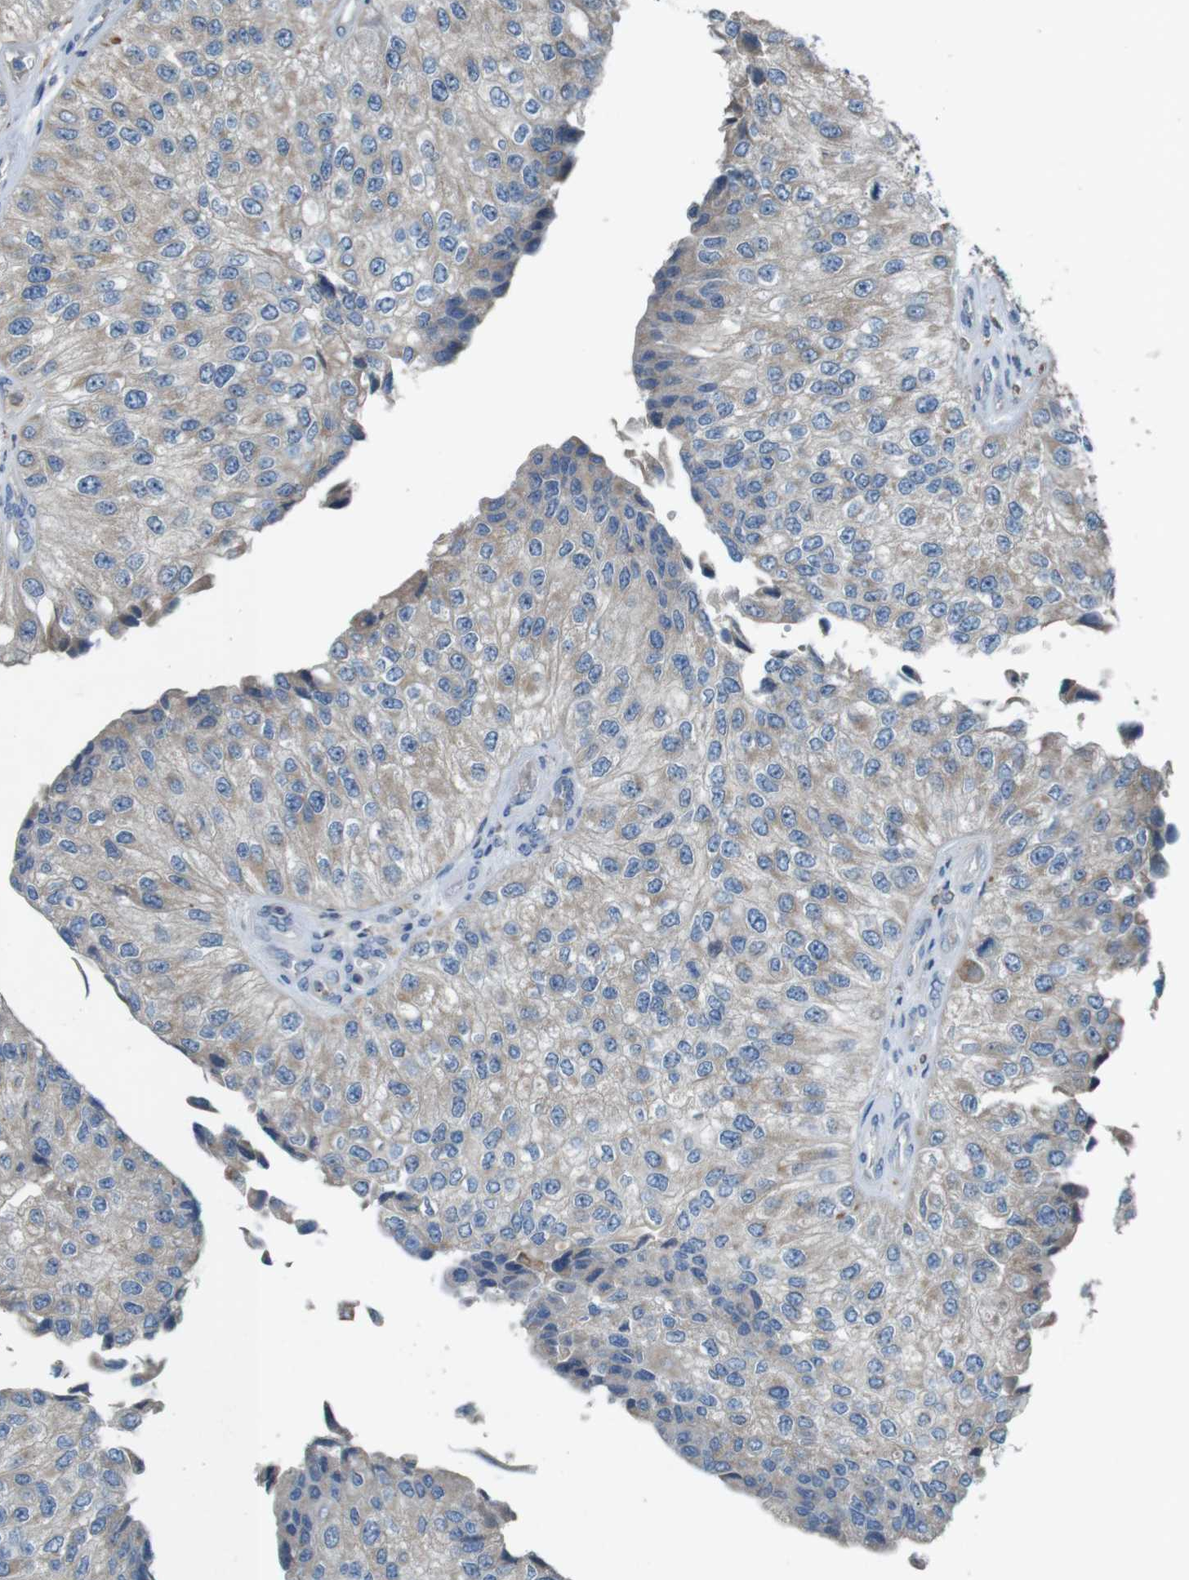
{"staining": {"intensity": "weak", "quantity": ">75%", "location": "cytoplasmic/membranous"}, "tissue": "urothelial cancer", "cell_type": "Tumor cells", "image_type": "cancer", "snomed": [{"axis": "morphology", "description": "Urothelial carcinoma, High grade"}, {"axis": "topography", "description": "Kidney"}, {"axis": "topography", "description": "Urinary bladder"}], "caption": "Weak cytoplasmic/membranous staining is seen in about >75% of tumor cells in urothelial cancer. The staining was performed using DAB to visualize the protein expression in brown, while the nuclei were stained in blue with hematoxylin (Magnification: 20x).", "gene": "MOGAT3", "patient": {"sex": "male", "age": 77}}